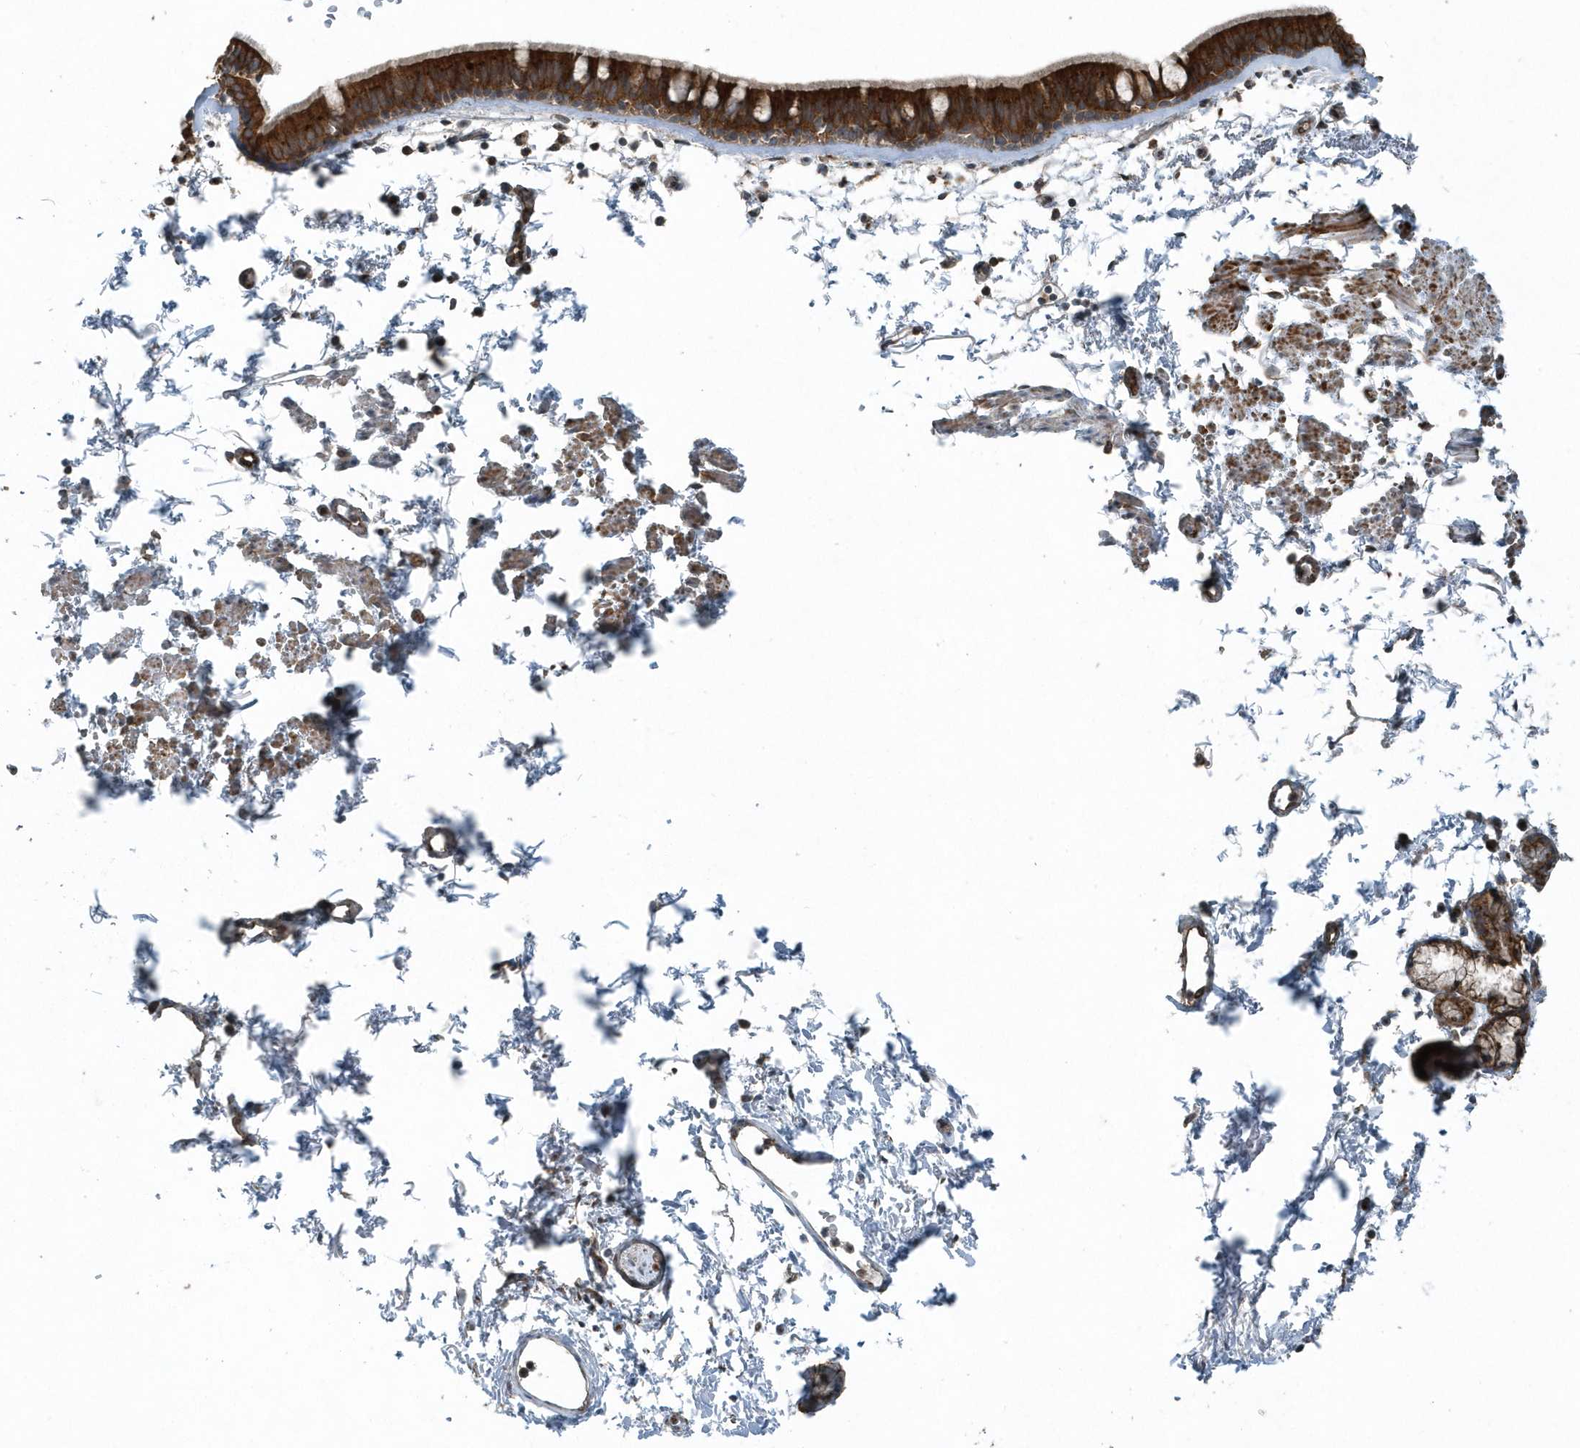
{"staining": {"intensity": "strong", "quantity": ">75%", "location": "cytoplasmic/membranous"}, "tissue": "bronchus", "cell_type": "Respiratory epithelial cells", "image_type": "normal", "snomed": [{"axis": "morphology", "description": "Normal tissue, NOS"}, {"axis": "topography", "description": "Lymph node"}, {"axis": "topography", "description": "Bronchus"}], "caption": "High-power microscopy captured an immunohistochemistry image of normal bronchus, revealing strong cytoplasmic/membranous staining in approximately >75% of respiratory epithelial cells.", "gene": "GCC2", "patient": {"sex": "female", "age": 70}}